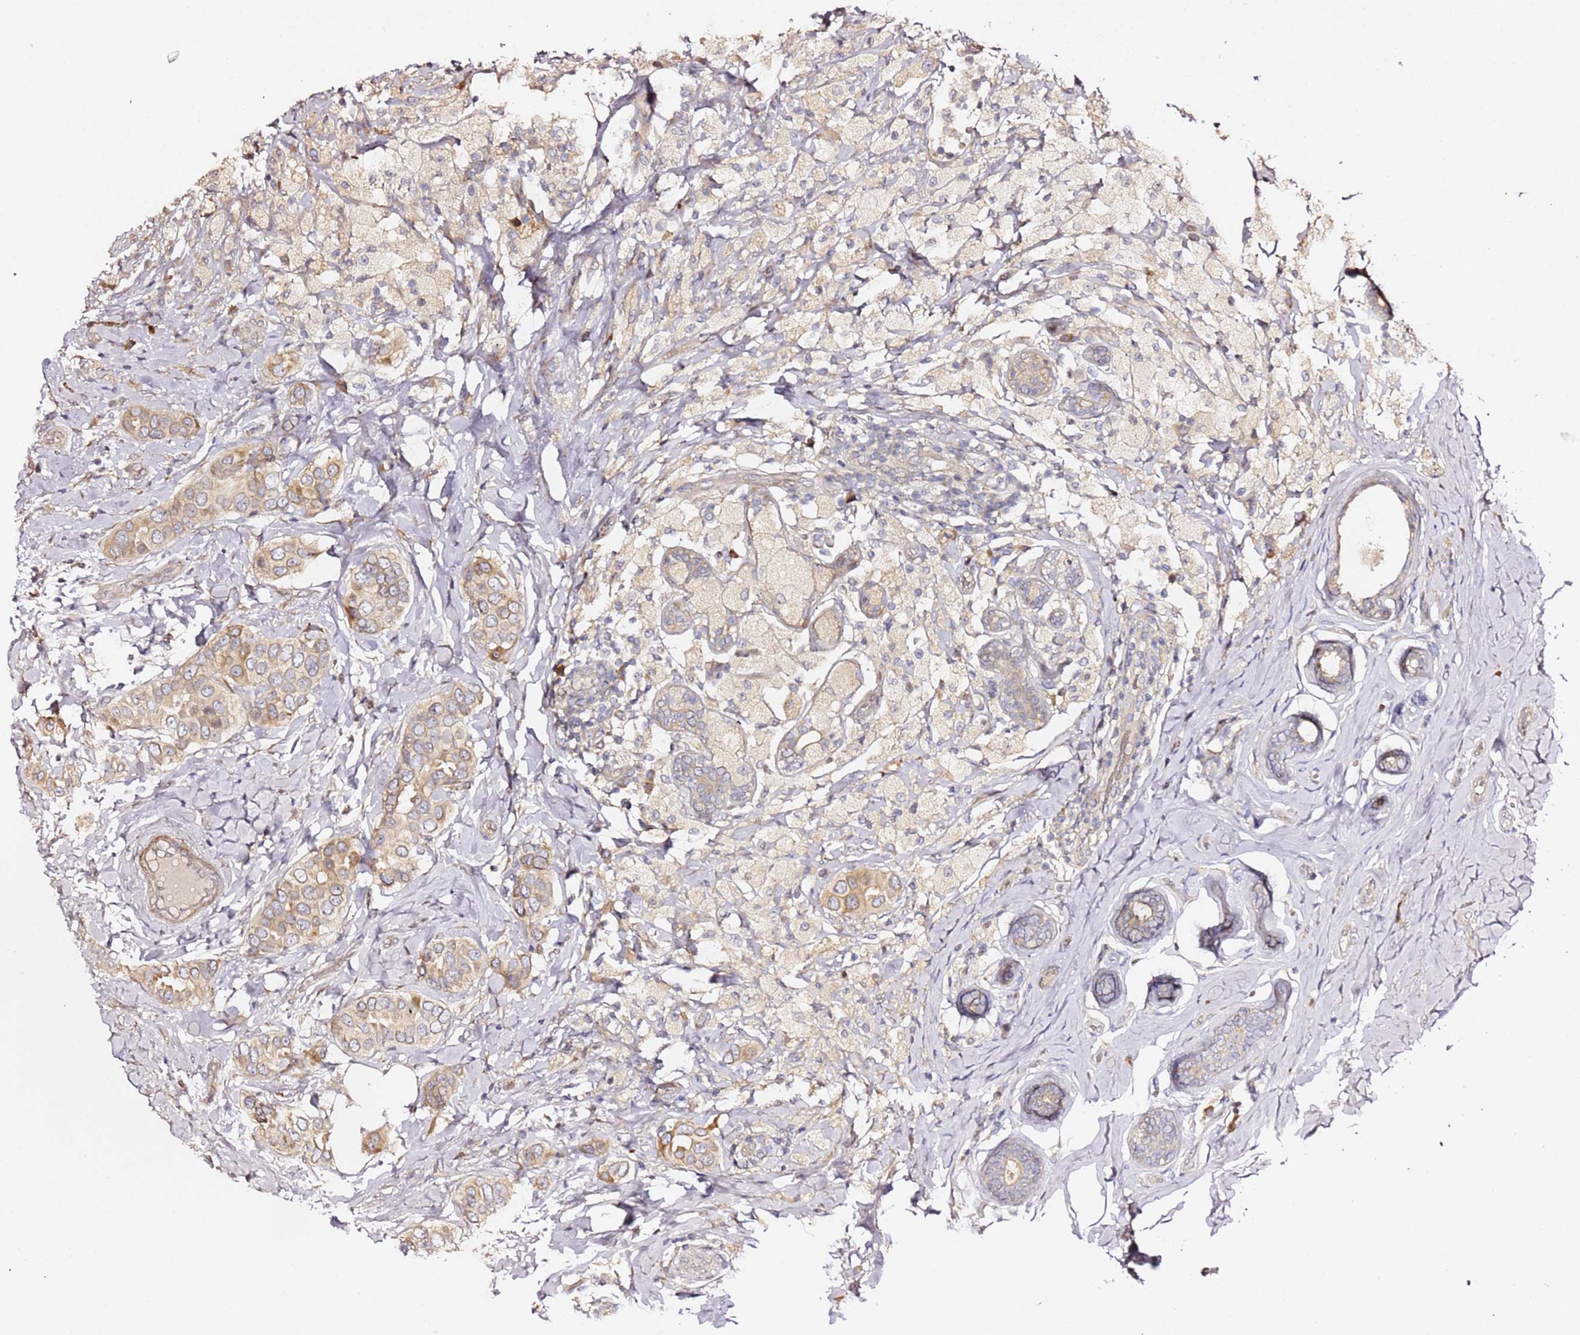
{"staining": {"intensity": "moderate", "quantity": "<25%", "location": "cytoplasmic/membranous"}, "tissue": "breast cancer", "cell_type": "Tumor cells", "image_type": "cancer", "snomed": [{"axis": "morphology", "description": "Lobular carcinoma"}, {"axis": "topography", "description": "Breast"}], "caption": "This is a photomicrograph of immunohistochemistry staining of breast lobular carcinoma, which shows moderate expression in the cytoplasmic/membranous of tumor cells.", "gene": "HSD17B7", "patient": {"sex": "female", "age": 51}}